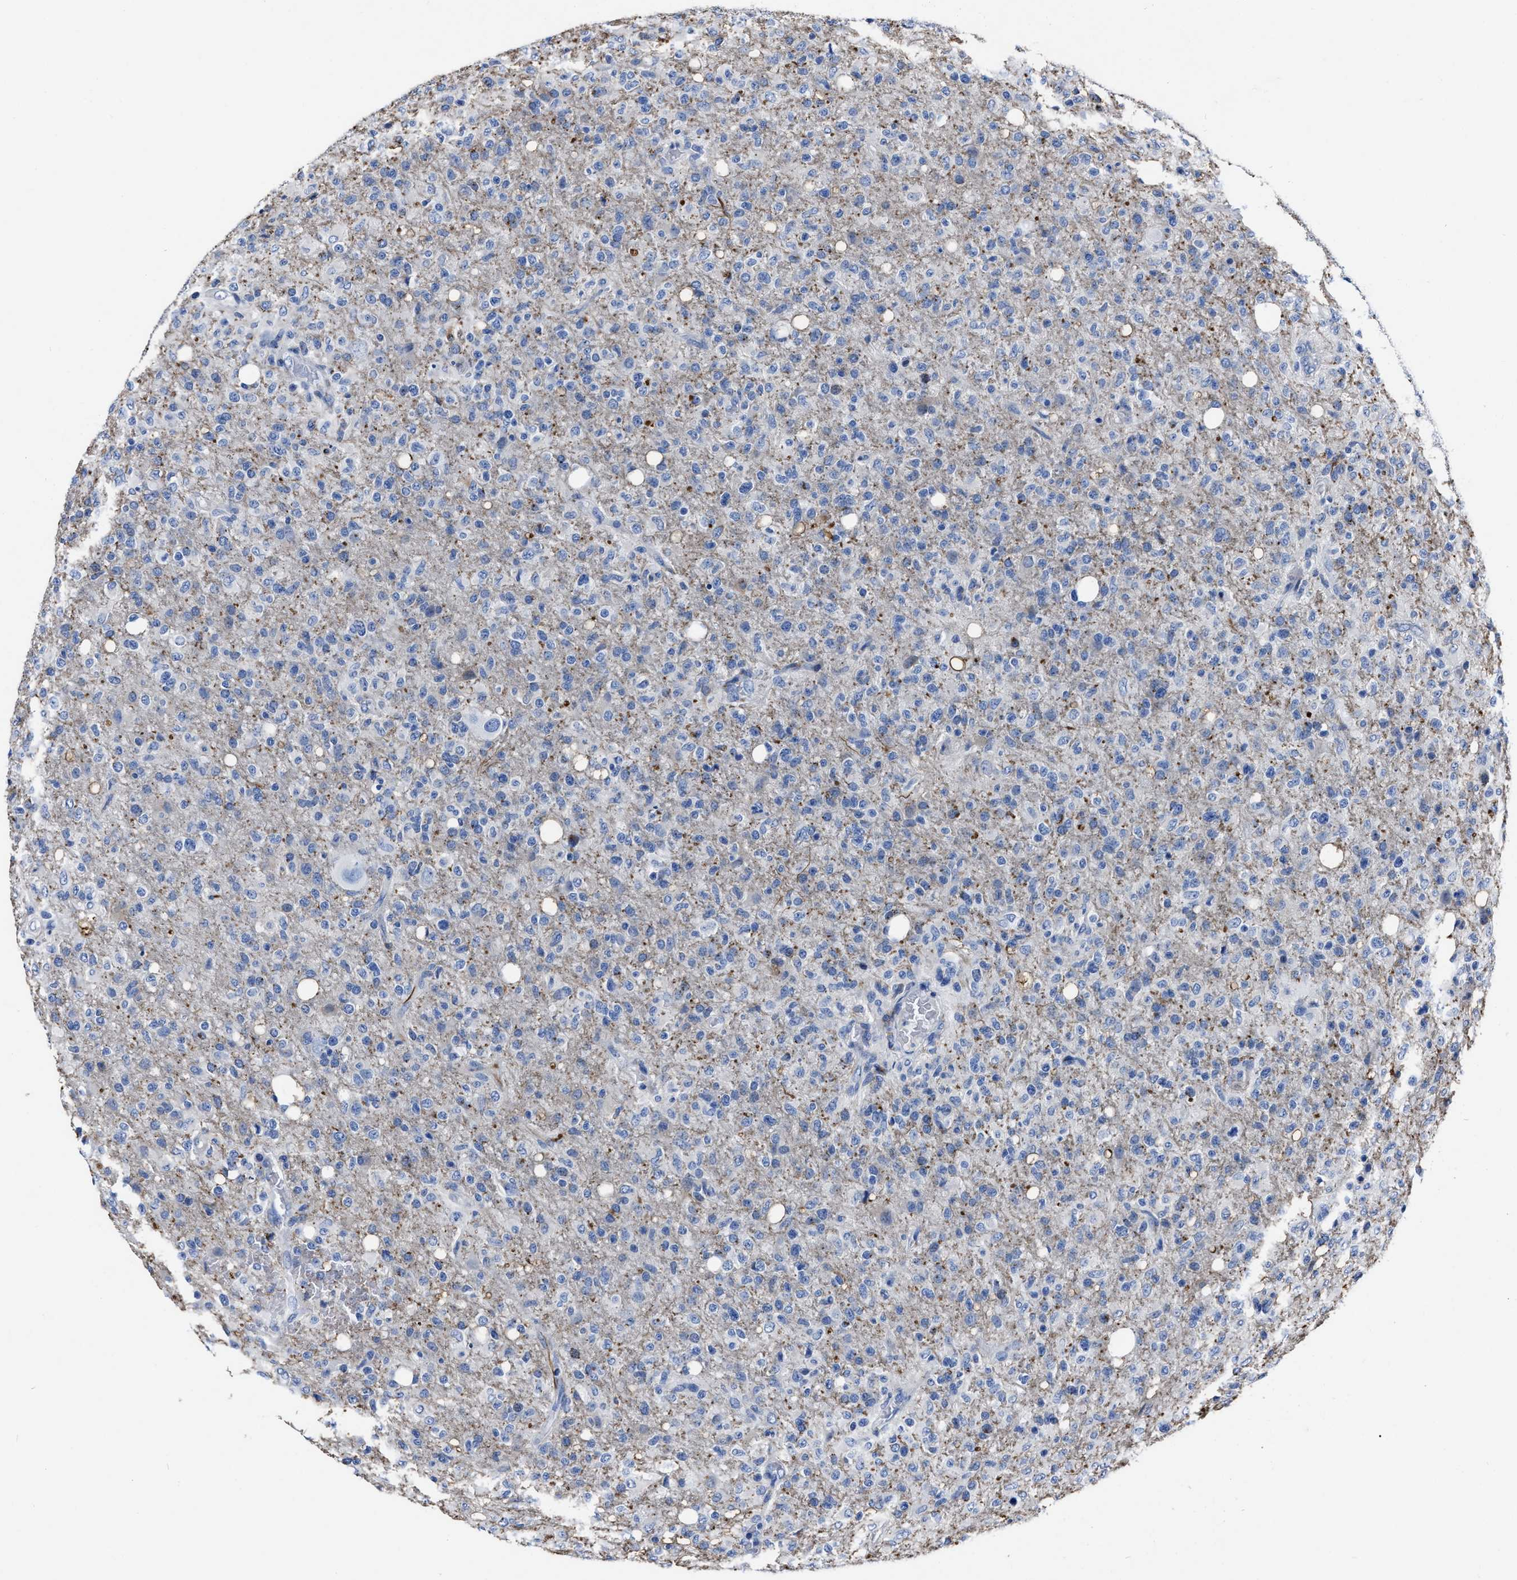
{"staining": {"intensity": "negative", "quantity": "none", "location": "none"}, "tissue": "glioma", "cell_type": "Tumor cells", "image_type": "cancer", "snomed": [{"axis": "morphology", "description": "Glioma, malignant, High grade"}, {"axis": "topography", "description": "Brain"}], "caption": "Tumor cells are negative for protein expression in human glioma.", "gene": "OR10G3", "patient": {"sex": "female", "age": 57}}